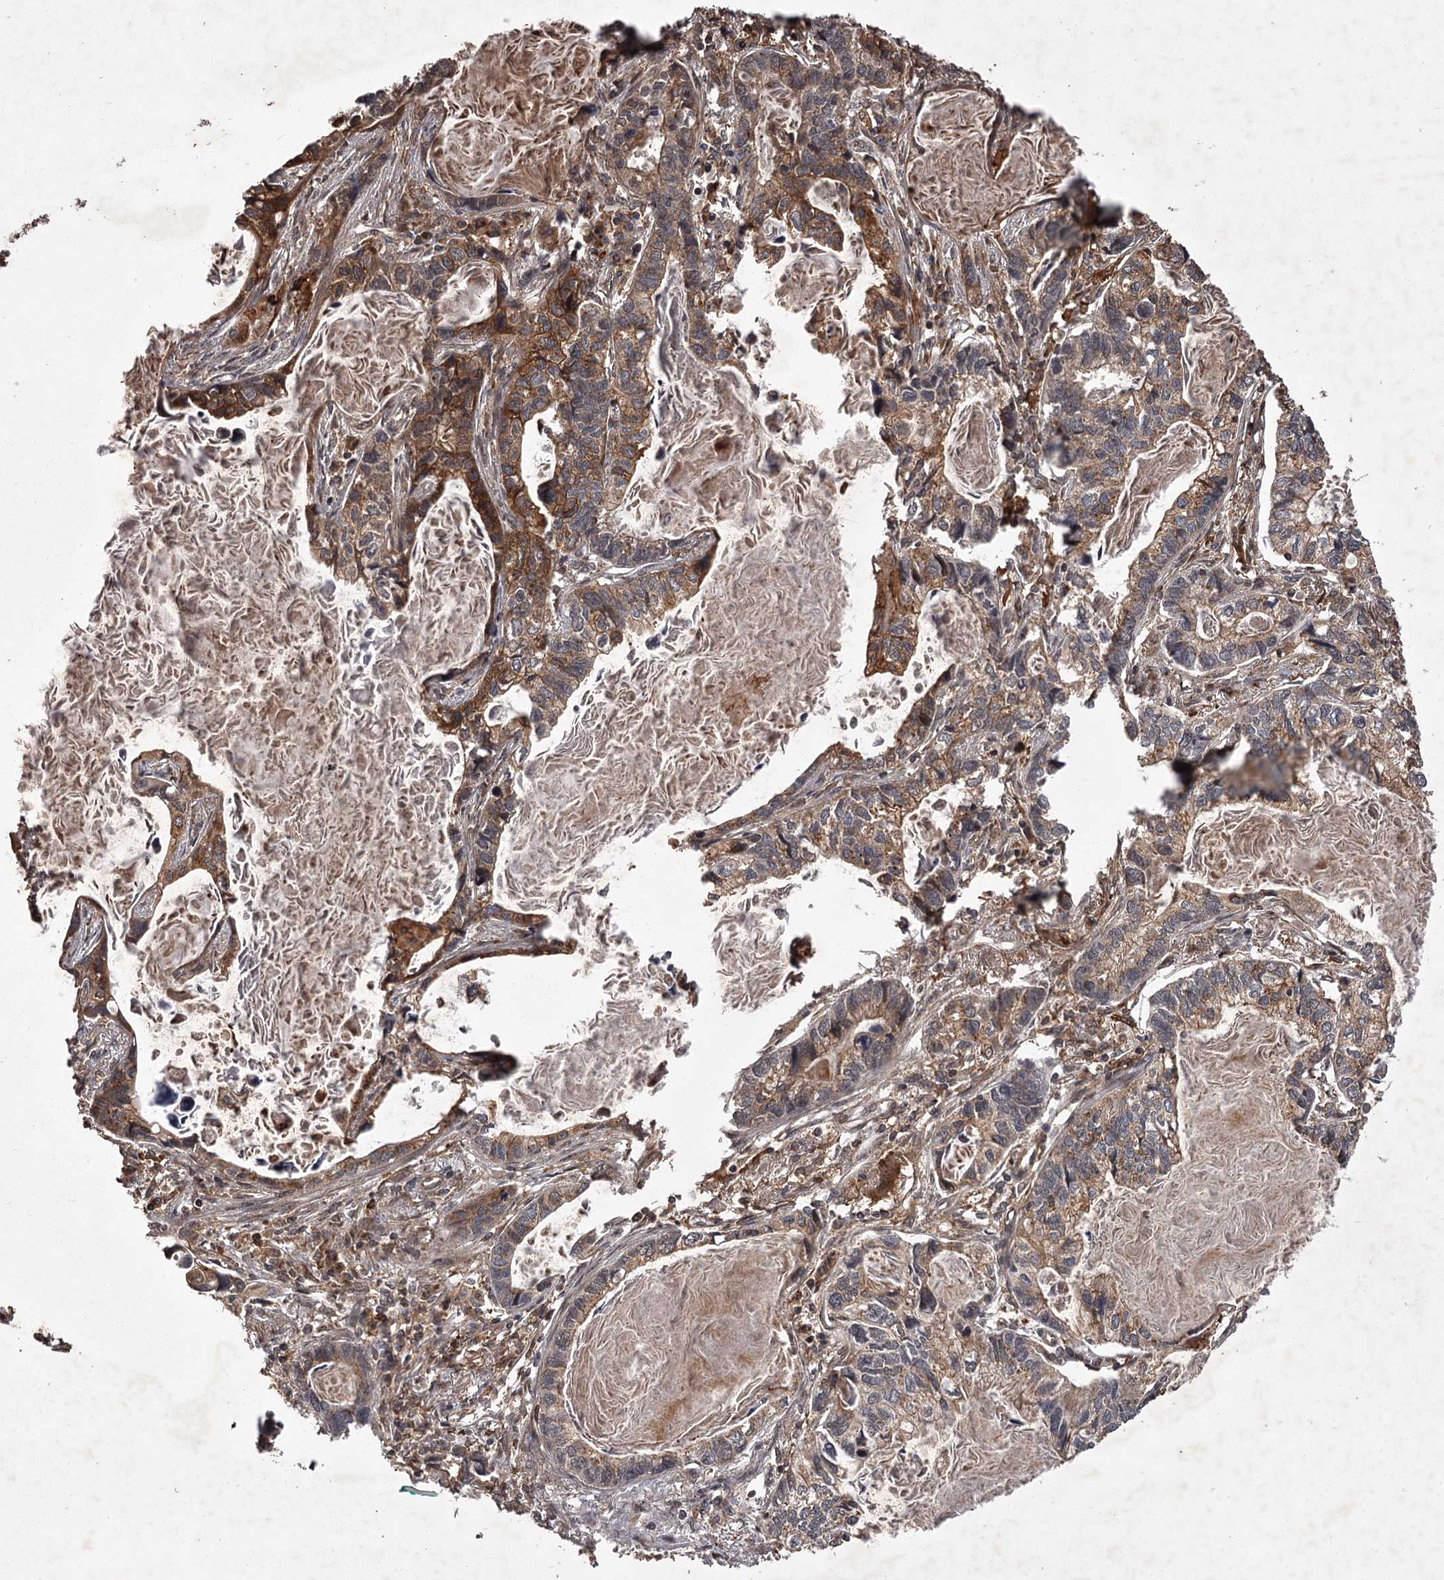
{"staining": {"intensity": "moderate", "quantity": "25%-75%", "location": "cytoplasmic/membranous"}, "tissue": "lung cancer", "cell_type": "Tumor cells", "image_type": "cancer", "snomed": [{"axis": "morphology", "description": "Adenocarcinoma, NOS"}, {"axis": "topography", "description": "Lung"}], "caption": "The photomicrograph demonstrates immunohistochemical staining of lung cancer (adenocarcinoma). There is moderate cytoplasmic/membranous positivity is seen in about 25%-75% of tumor cells.", "gene": "TBC1D23", "patient": {"sex": "male", "age": 67}}